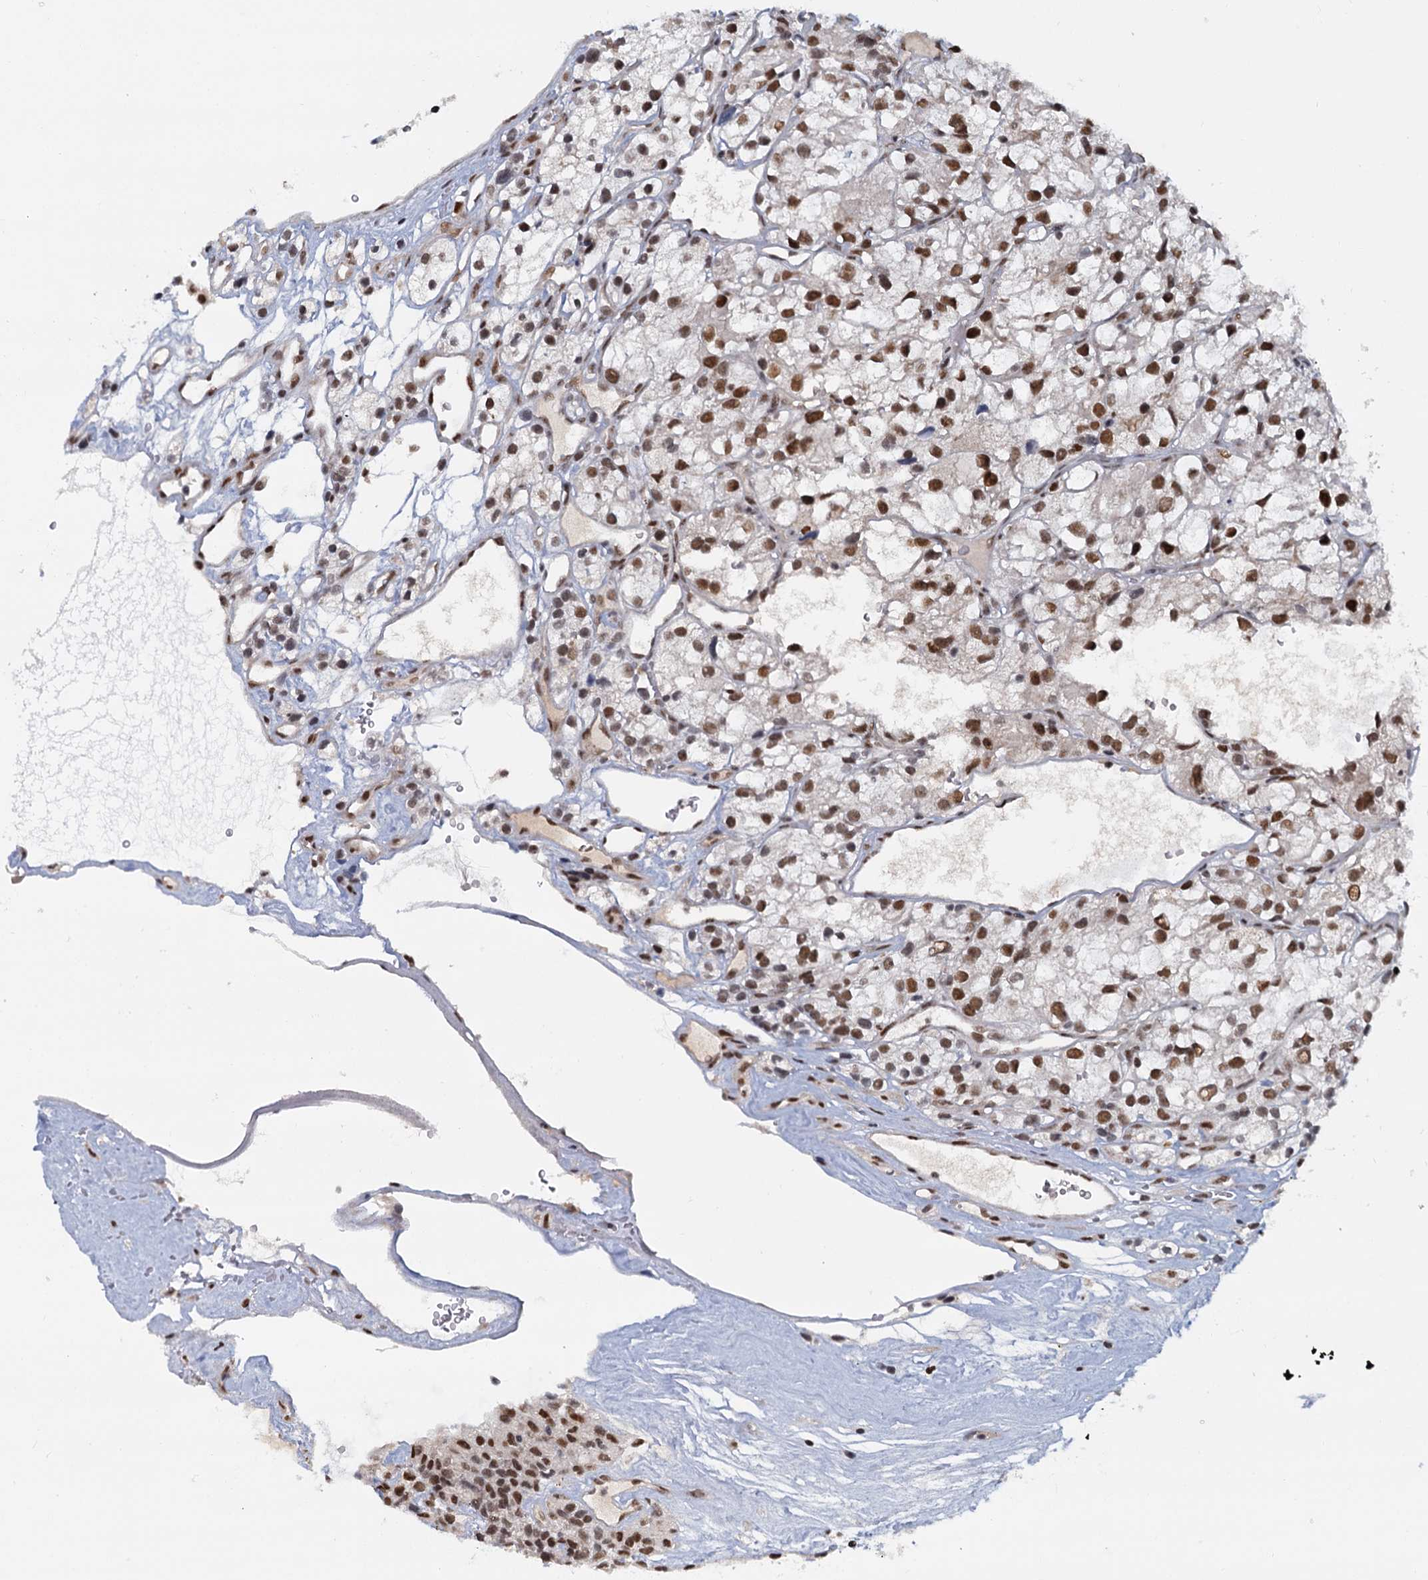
{"staining": {"intensity": "moderate", "quantity": ">75%", "location": "nuclear"}, "tissue": "renal cancer", "cell_type": "Tumor cells", "image_type": "cancer", "snomed": [{"axis": "morphology", "description": "Adenocarcinoma, NOS"}, {"axis": "topography", "description": "Kidney"}], "caption": "There is medium levels of moderate nuclear positivity in tumor cells of renal cancer, as demonstrated by immunohistochemical staining (brown color).", "gene": "WBP4", "patient": {"sex": "female", "age": 57}}